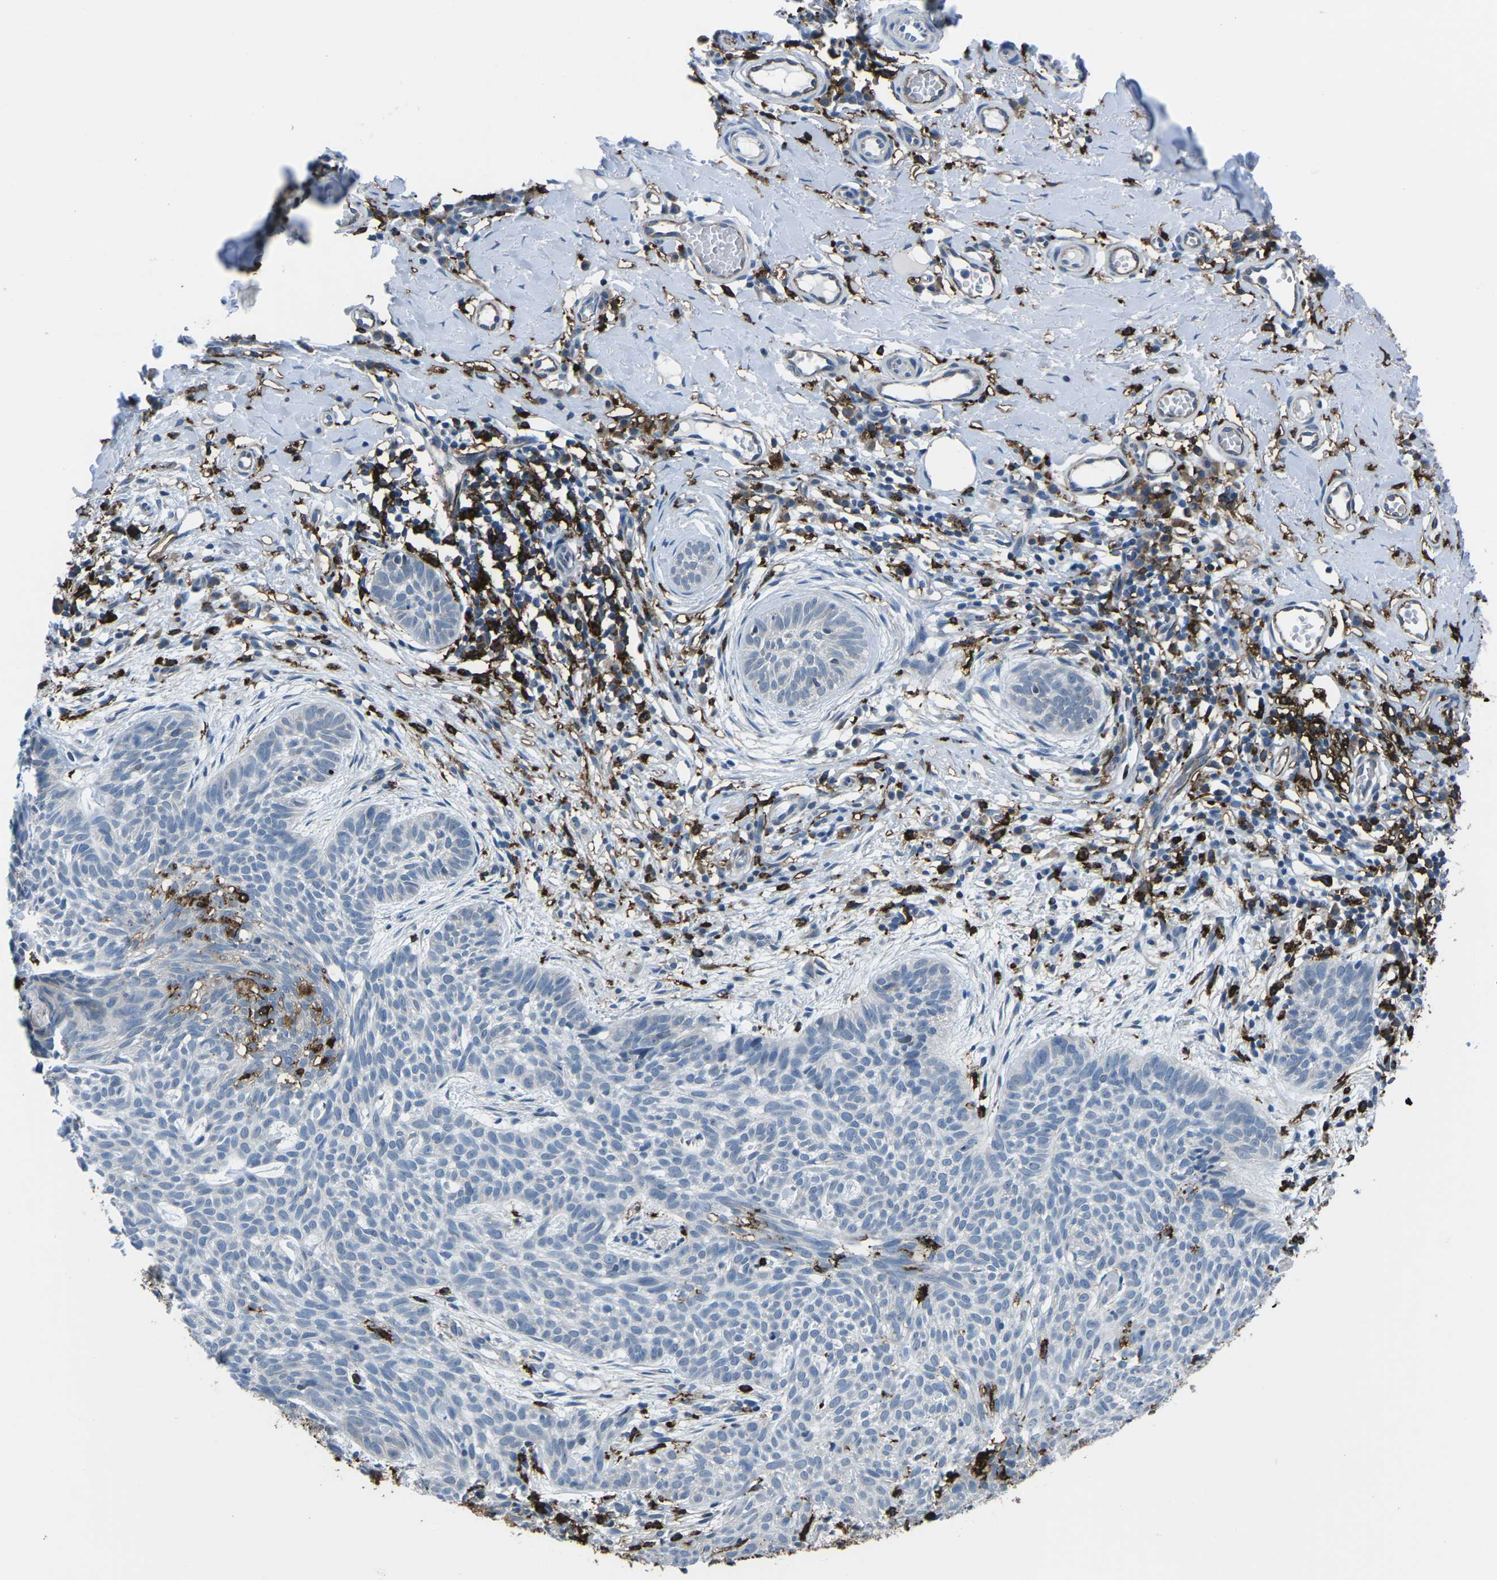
{"staining": {"intensity": "negative", "quantity": "none", "location": "none"}, "tissue": "skin cancer", "cell_type": "Tumor cells", "image_type": "cancer", "snomed": [{"axis": "morphology", "description": "Basal cell carcinoma"}, {"axis": "topography", "description": "Skin"}], "caption": "Skin cancer (basal cell carcinoma) was stained to show a protein in brown. There is no significant expression in tumor cells.", "gene": "PTPN1", "patient": {"sex": "female", "age": 59}}